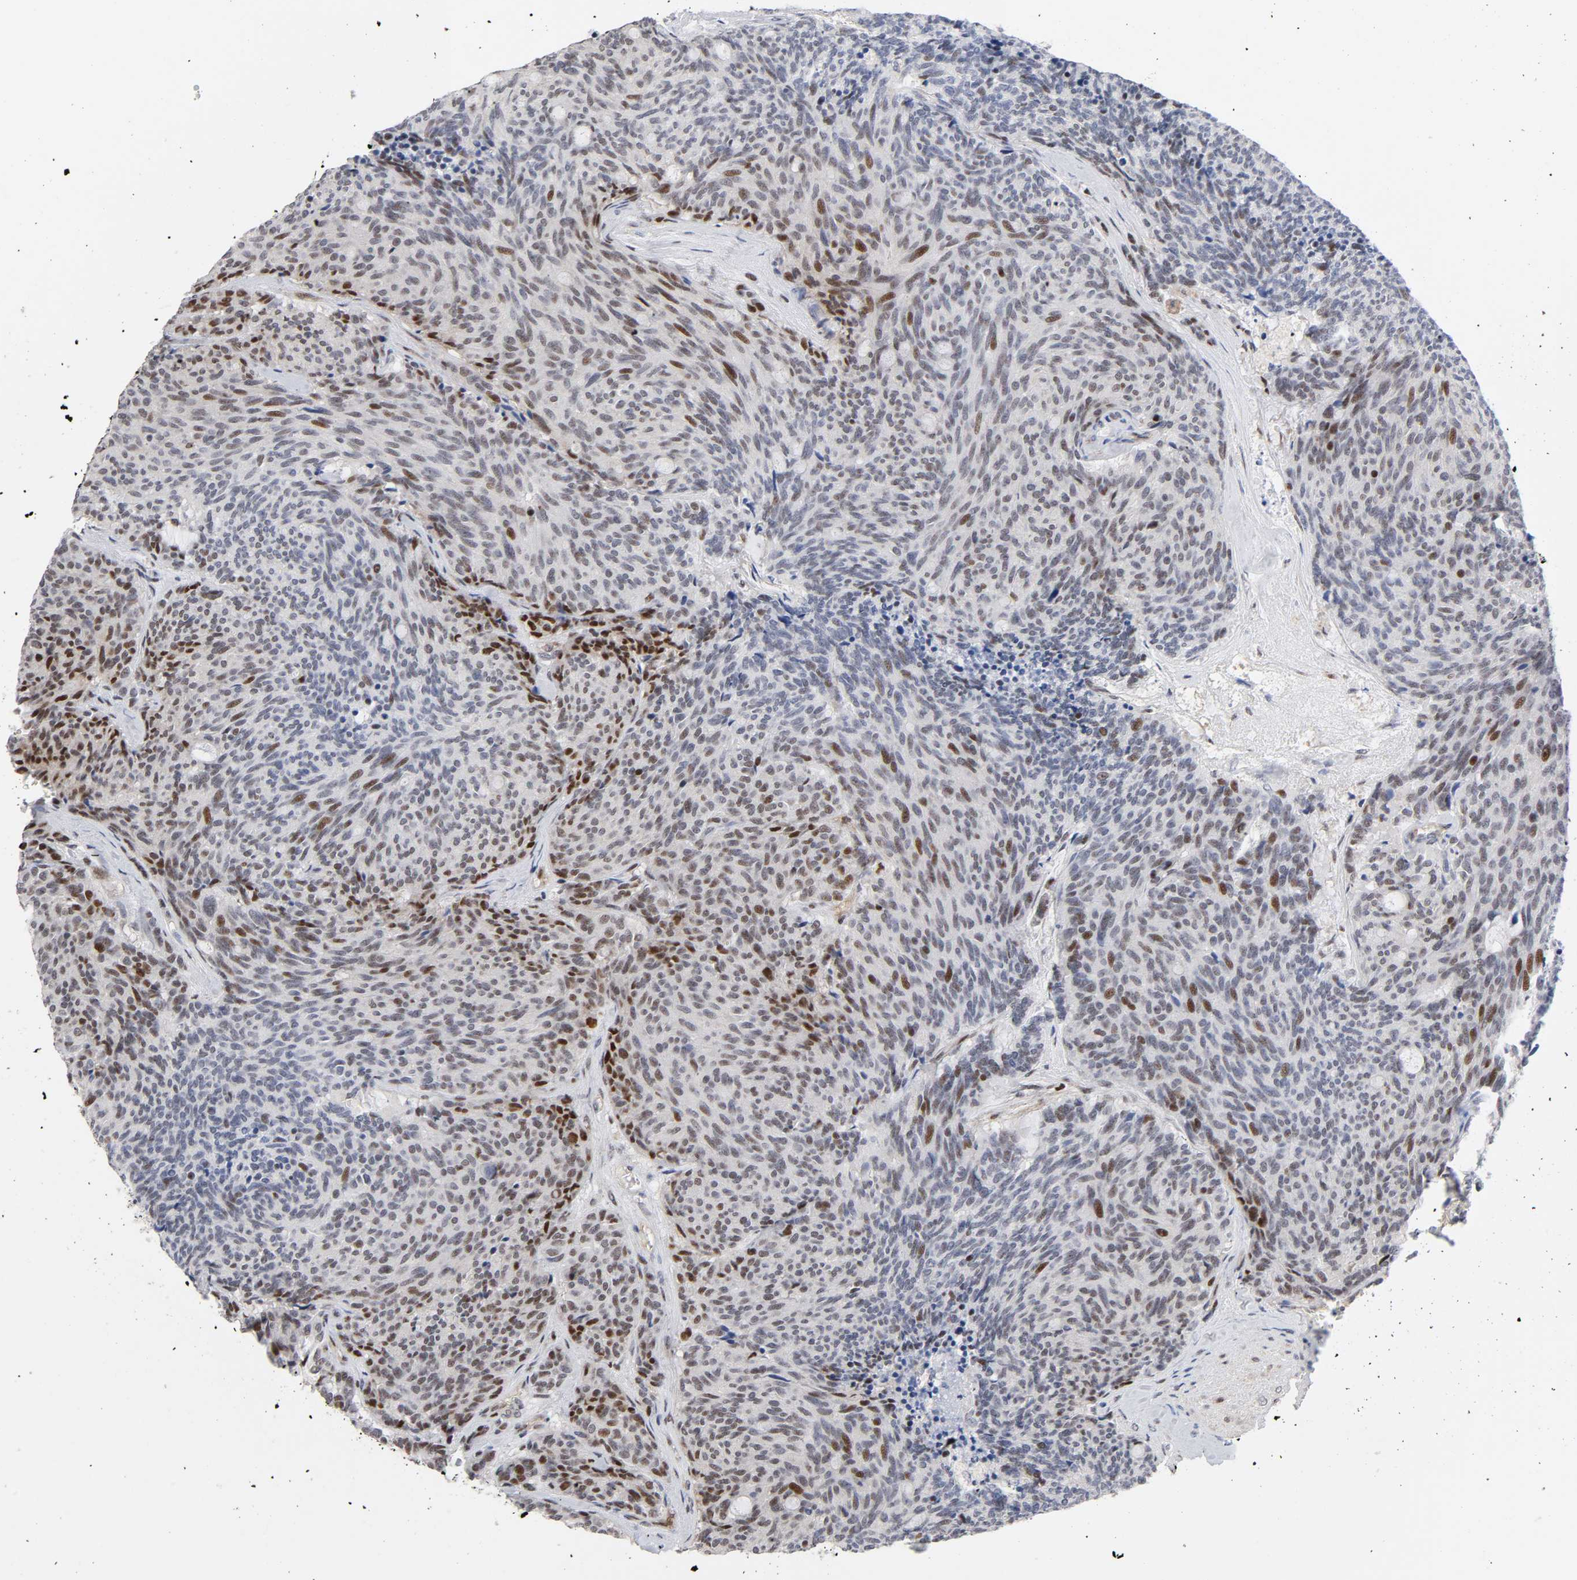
{"staining": {"intensity": "moderate", "quantity": "25%-75%", "location": "nuclear"}, "tissue": "carcinoid", "cell_type": "Tumor cells", "image_type": "cancer", "snomed": [{"axis": "morphology", "description": "Carcinoid, malignant, NOS"}, {"axis": "topography", "description": "Pancreas"}], "caption": "Malignant carcinoid tissue shows moderate nuclear staining in approximately 25%-75% of tumor cells (brown staining indicates protein expression, while blue staining denotes nuclei).", "gene": "STK38", "patient": {"sex": "female", "age": 54}}